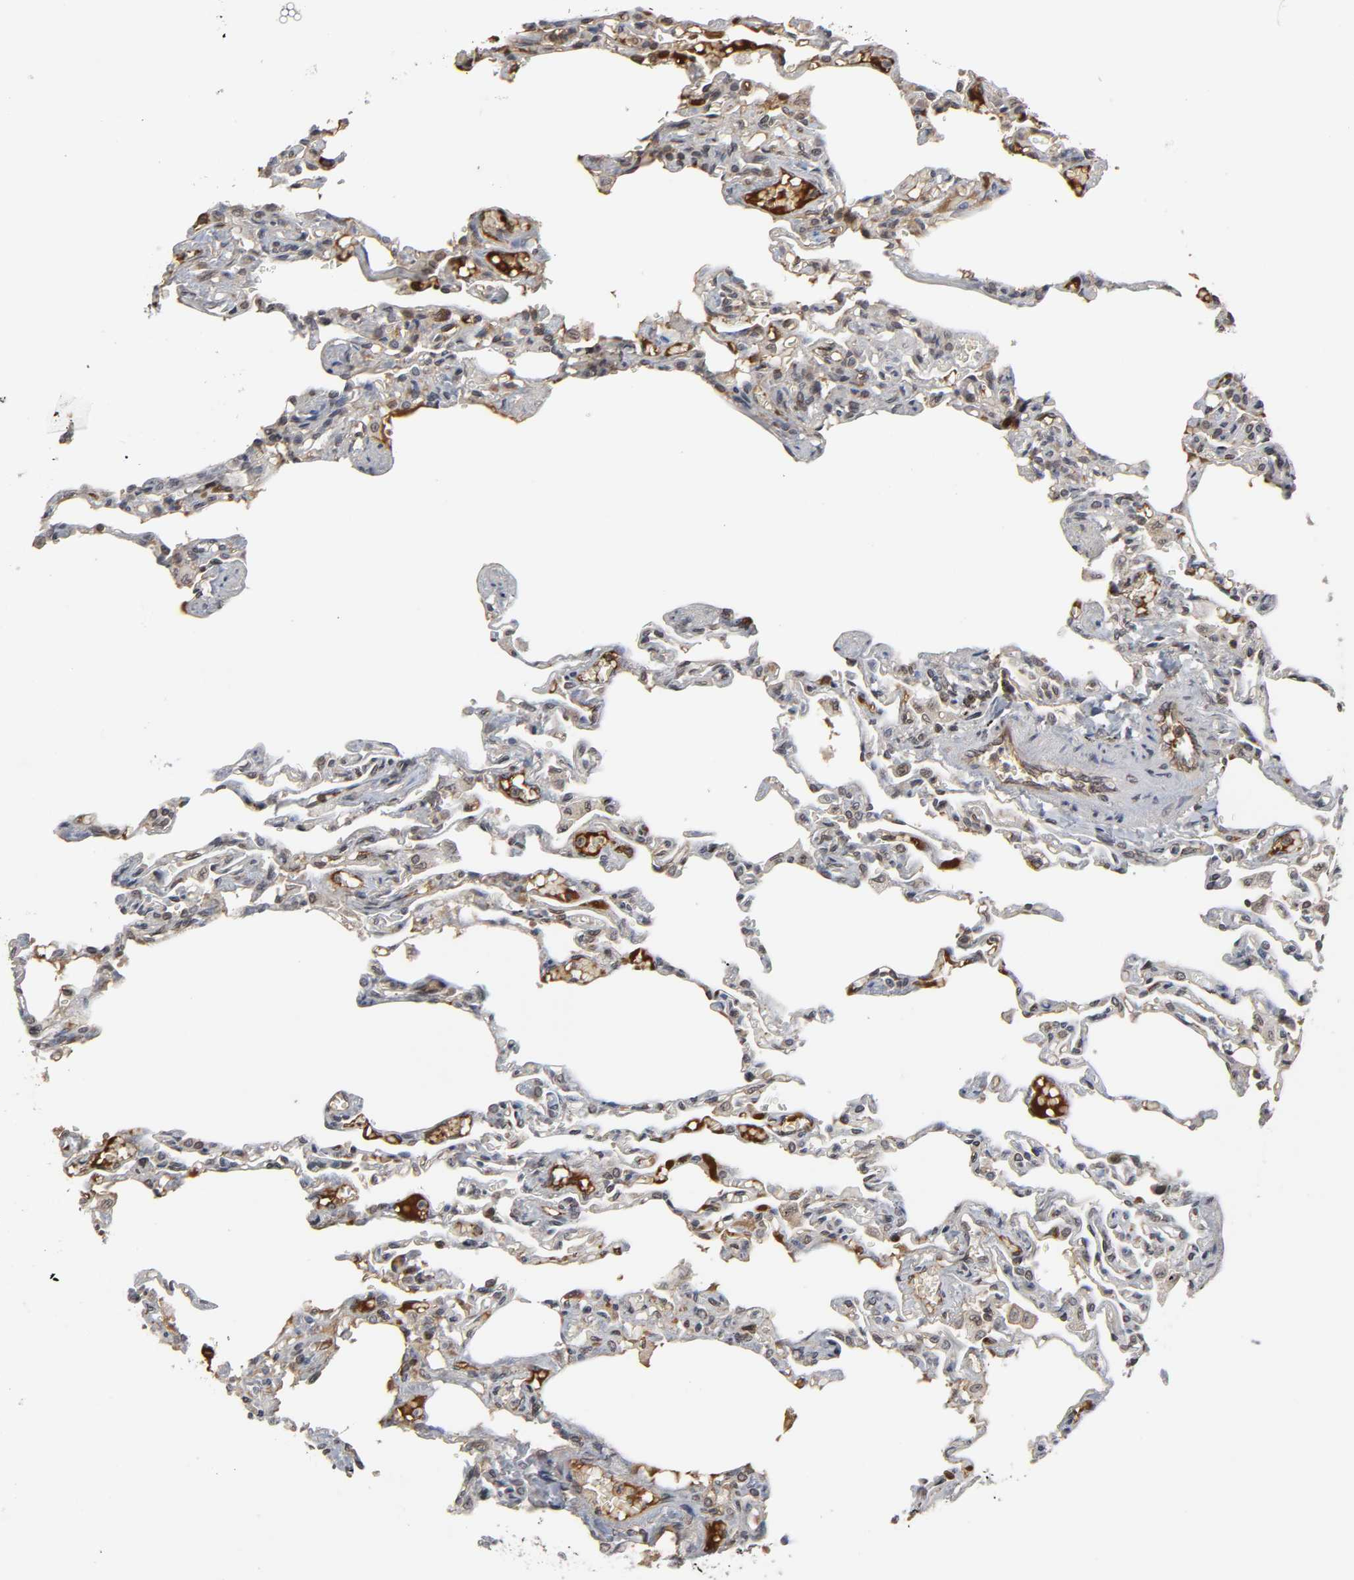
{"staining": {"intensity": "moderate", "quantity": "25%-75%", "location": "cytoplasmic/membranous,nuclear"}, "tissue": "lung", "cell_type": "Alveolar cells", "image_type": "normal", "snomed": [{"axis": "morphology", "description": "Normal tissue, NOS"}, {"axis": "topography", "description": "Lung"}], "caption": "Lung stained for a protein (brown) demonstrates moderate cytoplasmic/membranous,nuclear positive positivity in about 25%-75% of alveolar cells.", "gene": "CPN2", "patient": {"sex": "male", "age": 21}}